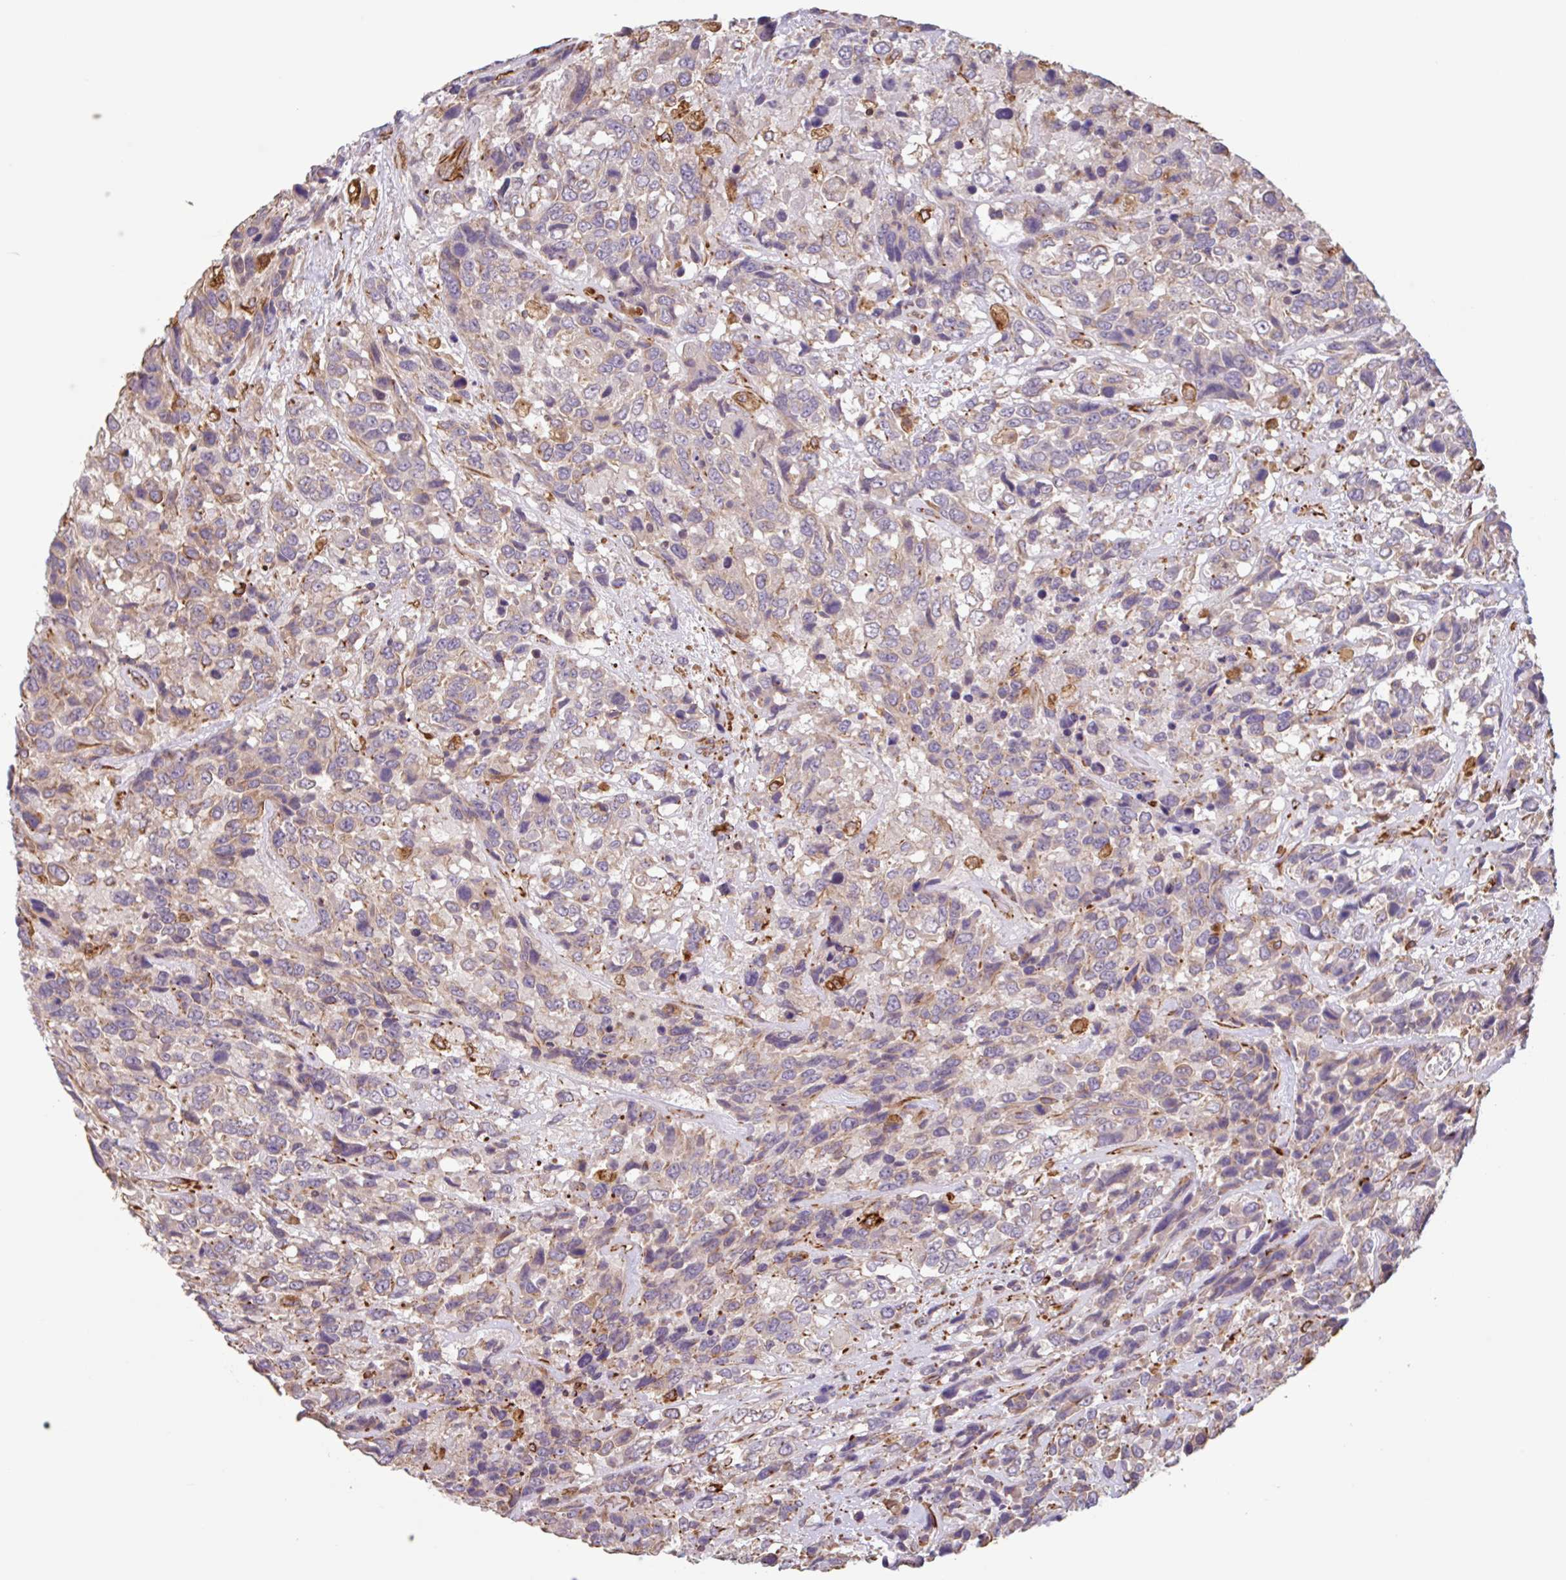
{"staining": {"intensity": "weak", "quantity": "<25%", "location": "cytoplasmic/membranous"}, "tissue": "urothelial cancer", "cell_type": "Tumor cells", "image_type": "cancer", "snomed": [{"axis": "morphology", "description": "Urothelial carcinoma, High grade"}, {"axis": "topography", "description": "Urinary bladder"}], "caption": "Tumor cells are negative for protein expression in human high-grade urothelial carcinoma.", "gene": "ZNF790", "patient": {"sex": "female", "age": 70}}